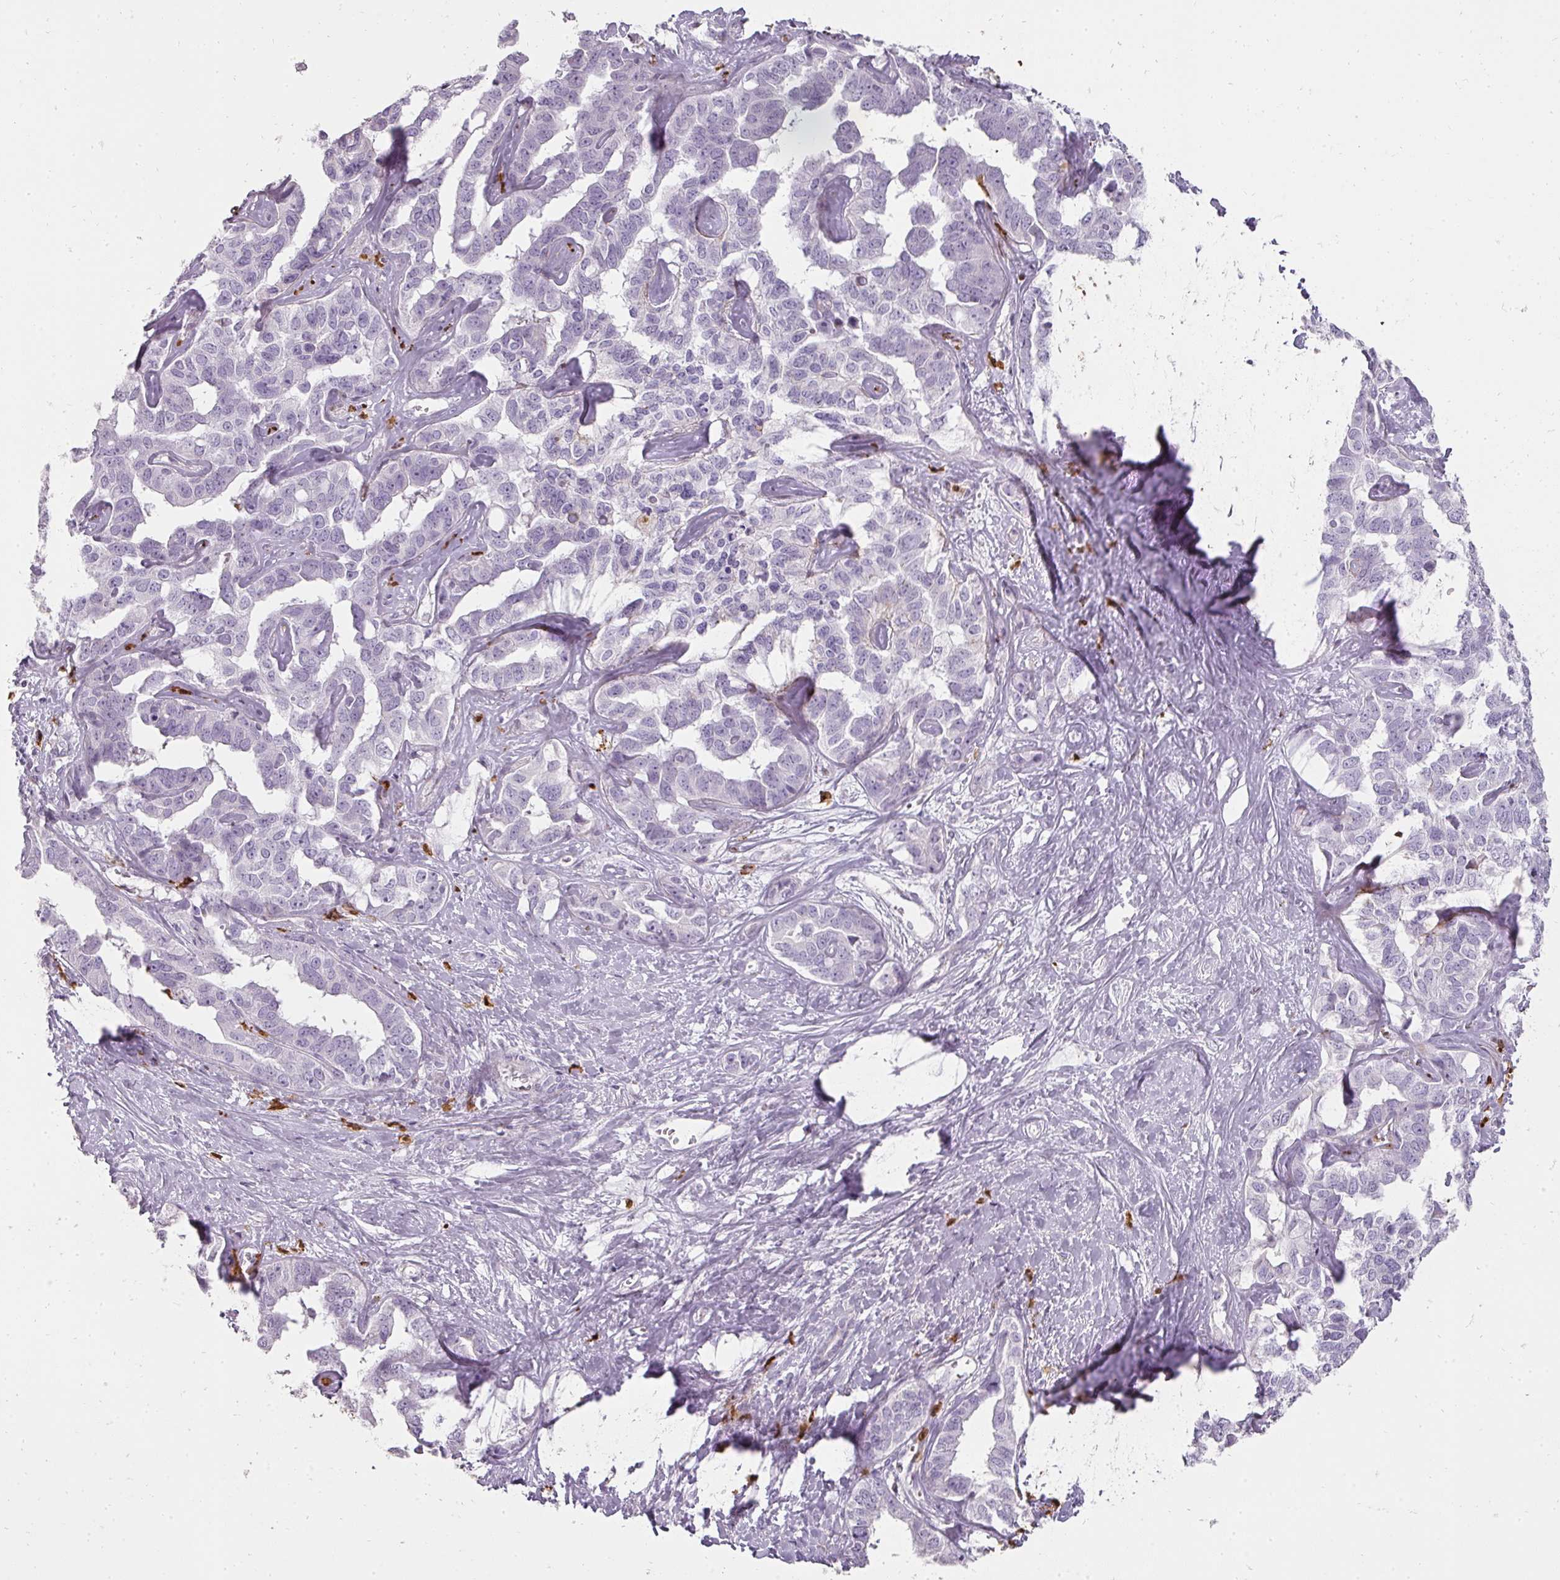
{"staining": {"intensity": "negative", "quantity": "none", "location": "none"}, "tissue": "liver cancer", "cell_type": "Tumor cells", "image_type": "cancer", "snomed": [{"axis": "morphology", "description": "Cholangiocarcinoma"}, {"axis": "topography", "description": "Liver"}], "caption": "Immunohistochemistry of cholangiocarcinoma (liver) shows no staining in tumor cells. (DAB (3,3'-diaminobenzidine) IHC visualized using brightfield microscopy, high magnification).", "gene": "BIK", "patient": {"sex": "male", "age": 59}}